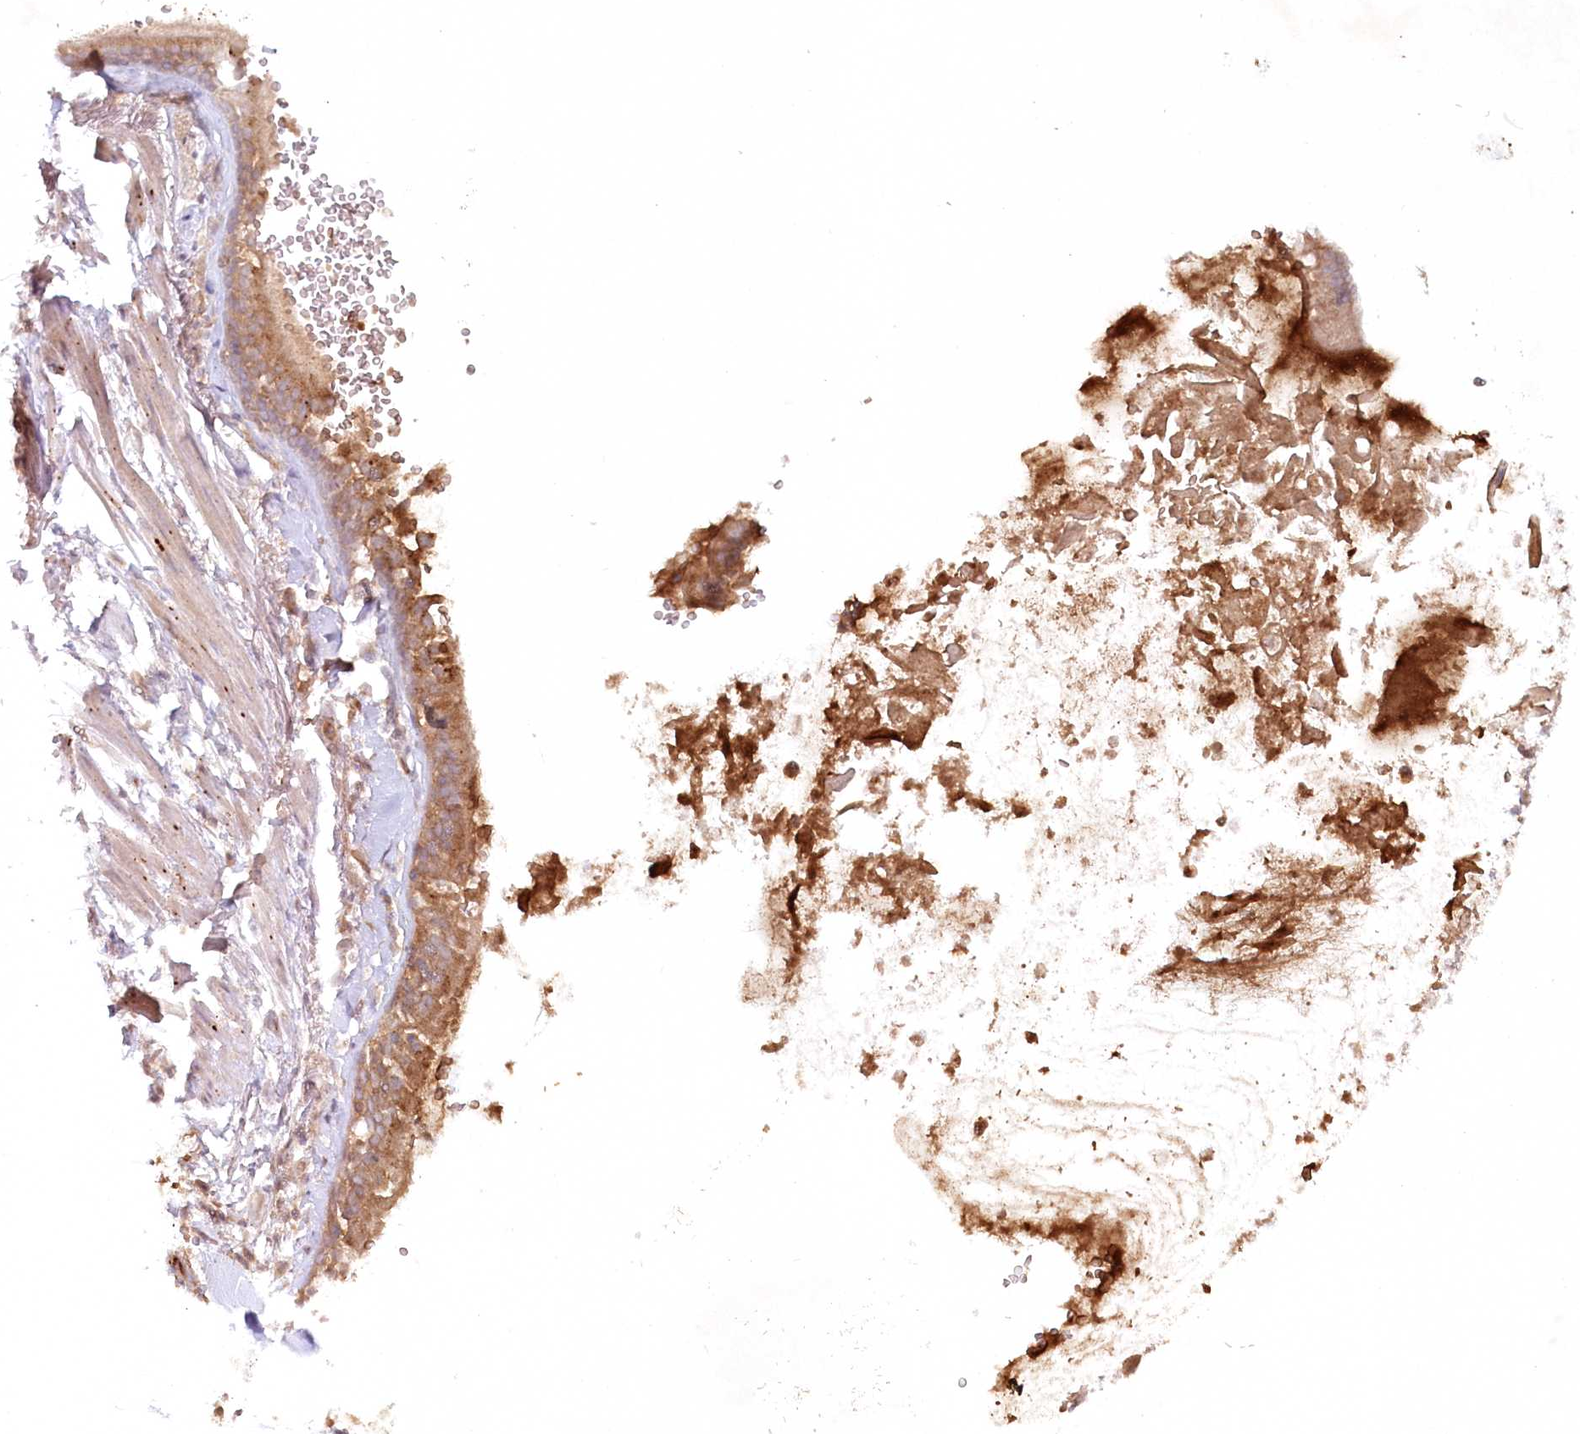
{"staining": {"intensity": "weak", "quantity": ">75%", "location": "cytoplasmic/membranous"}, "tissue": "adipose tissue", "cell_type": "Adipocytes", "image_type": "normal", "snomed": [{"axis": "morphology", "description": "Normal tissue, NOS"}, {"axis": "topography", "description": "Lymph node"}, {"axis": "topography", "description": "Cartilage tissue"}, {"axis": "topography", "description": "Bronchus"}], "caption": "Adipocytes demonstrate weak cytoplasmic/membranous expression in about >75% of cells in normal adipose tissue. Immunohistochemistry stains the protein of interest in brown and the nuclei are stained blue.", "gene": "PSAPL1", "patient": {"sex": "male", "age": 63}}